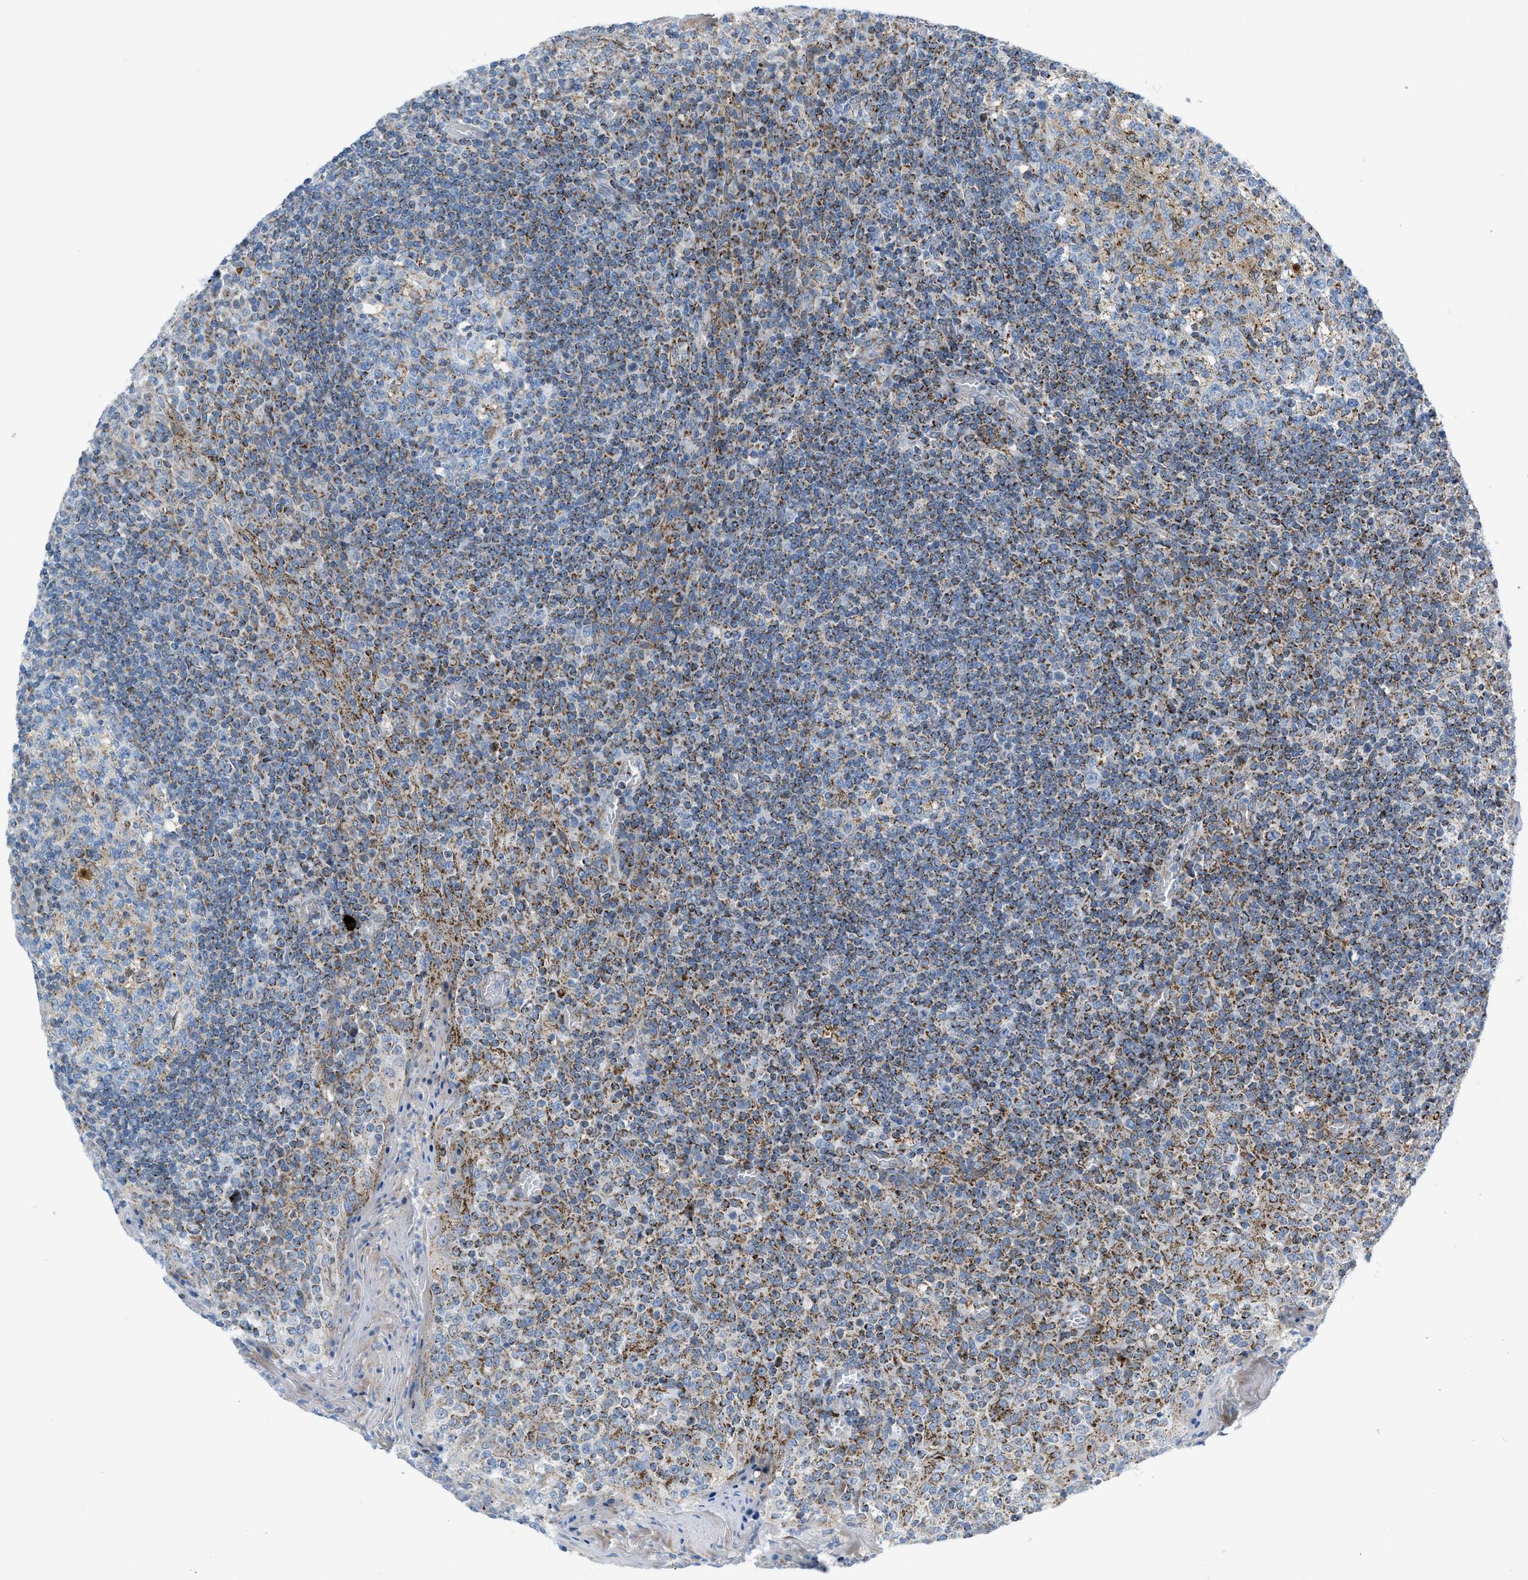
{"staining": {"intensity": "moderate", "quantity": "25%-75%", "location": "cytoplasmic/membranous"}, "tissue": "tonsil", "cell_type": "Germinal center cells", "image_type": "normal", "snomed": [{"axis": "morphology", "description": "Normal tissue, NOS"}, {"axis": "topography", "description": "Tonsil"}], "caption": "High-magnification brightfield microscopy of benign tonsil stained with DAB (3,3'-diaminobenzidine) (brown) and counterstained with hematoxylin (blue). germinal center cells exhibit moderate cytoplasmic/membranous expression is appreciated in about25%-75% of cells. (DAB = brown stain, brightfield microscopy at high magnification).", "gene": "RBBP9", "patient": {"sex": "female", "age": 19}}